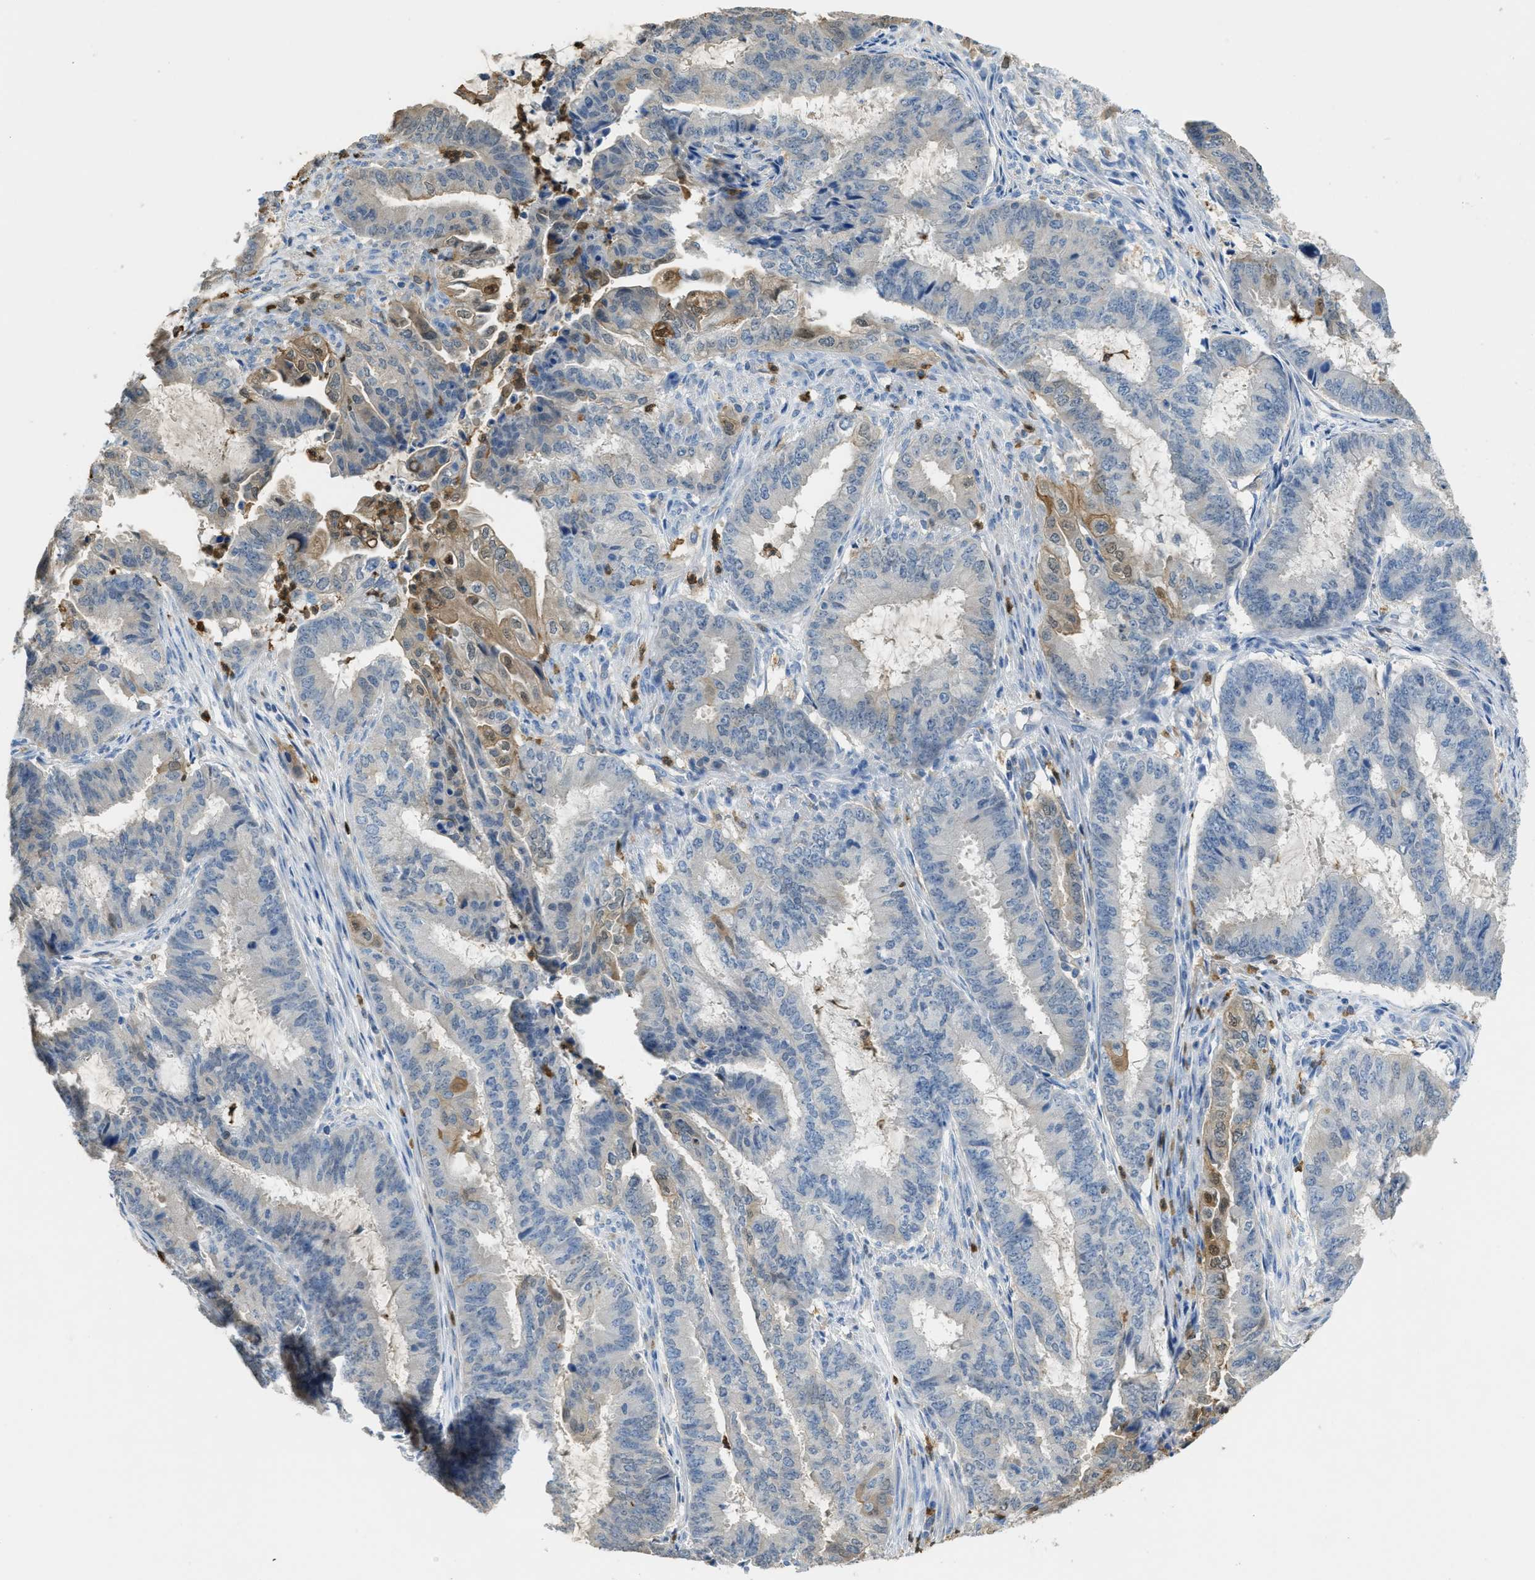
{"staining": {"intensity": "weak", "quantity": "<25%", "location": "cytoplasmic/membranous,nuclear"}, "tissue": "endometrial cancer", "cell_type": "Tumor cells", "image_type": "cancer", "snomed": [{"axis": "morphology", "description": "Adenocarcinoma, NOS"}, {"axis": "topography", "description": "Endometrium"}], "caption": "There is no significant expression in tumor cells of endometrial cancer (adenocarcinoma).", "gene": "SERPINB1", "patient": {"sex": "female", "age": 51}}